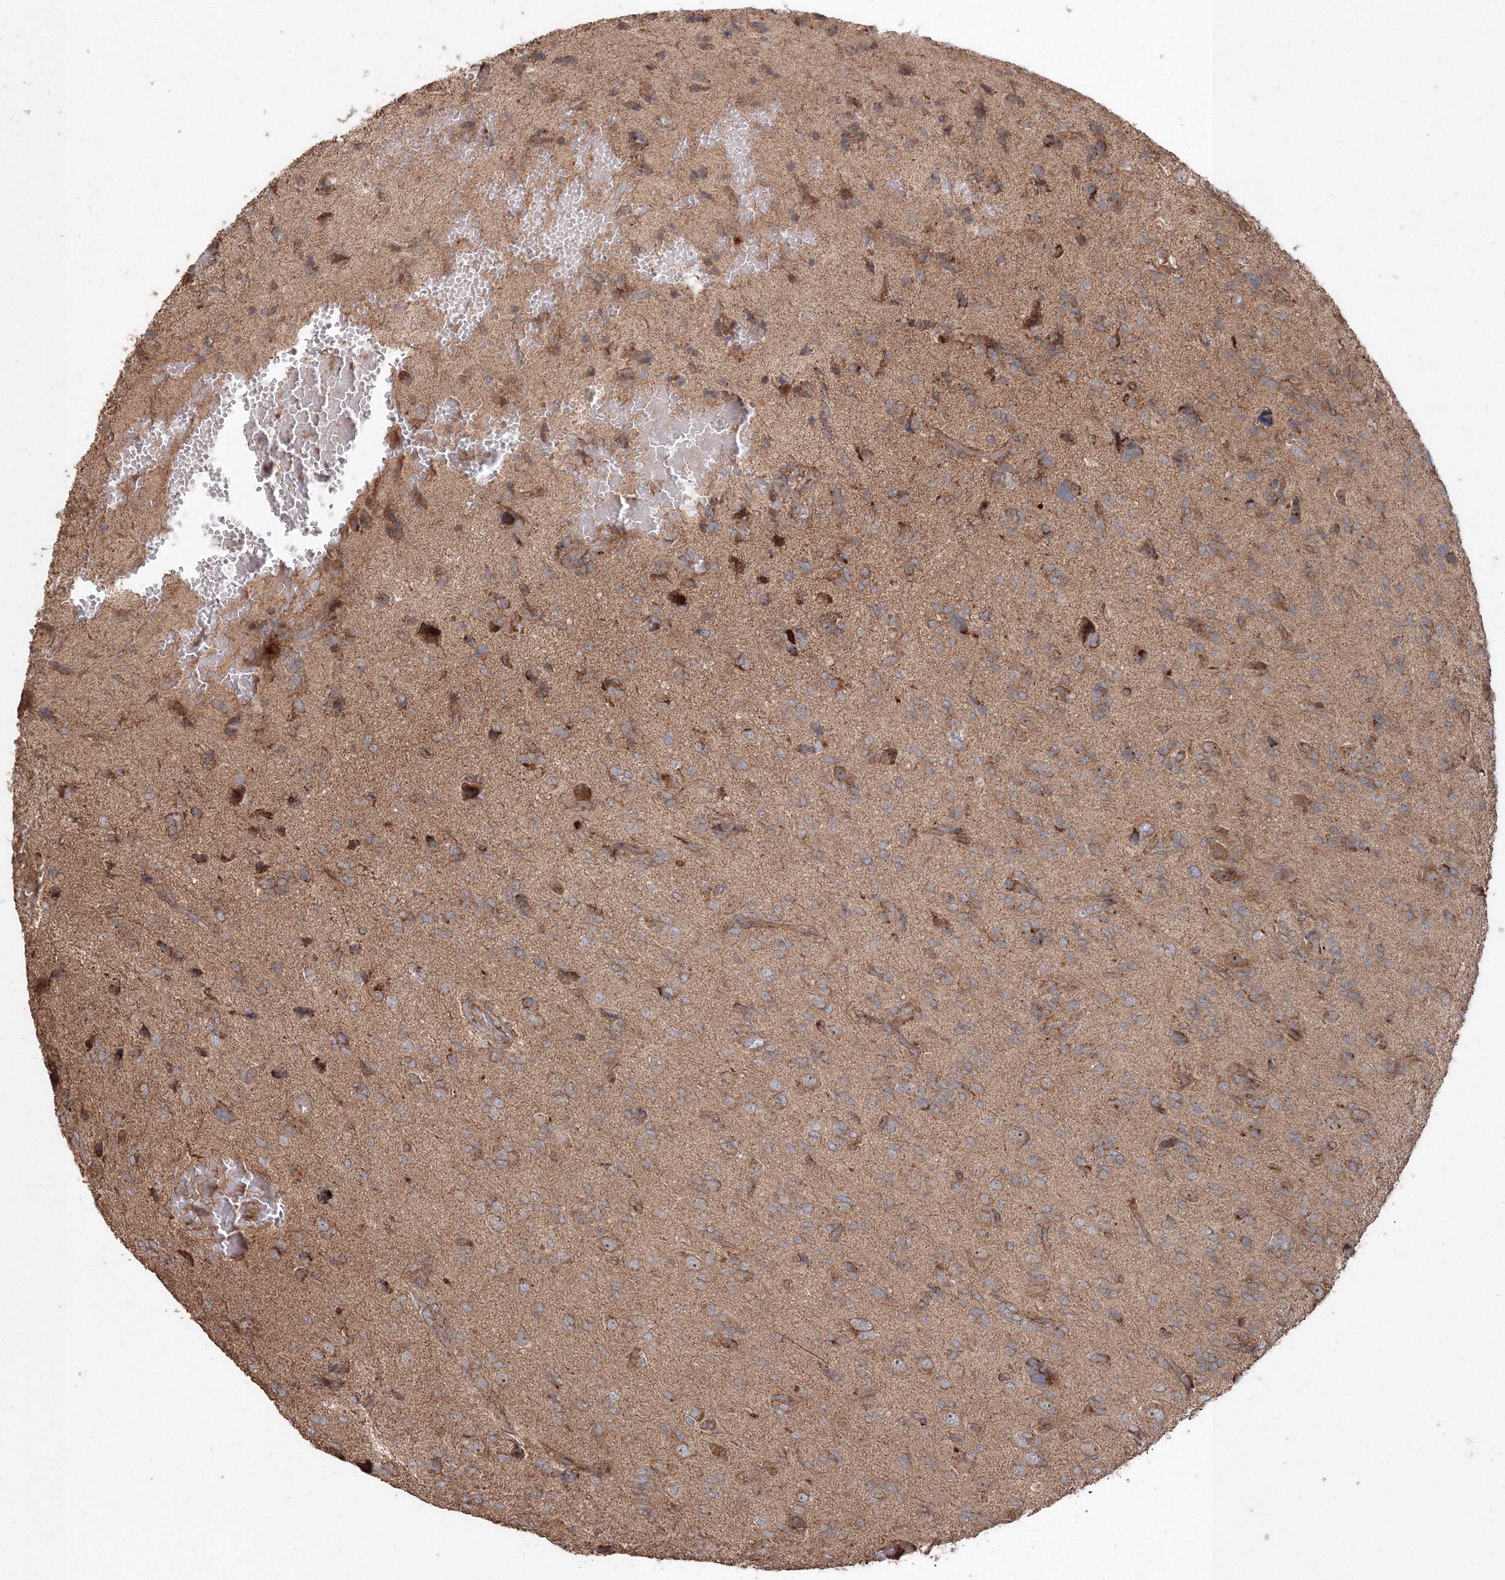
{"staining": {"intensity": "weak", "quantity": "25%-75%", "location": "cytoplasmic/membranous"}, "tissue": "glioma", "cell_type": "Tumor cells", "image_type": "cancer", "snomed": [{"axis": "morphology", "description": "Glioma, malignant, High grade"}, {"axis": "topography", "description": "Brain"}], "caption": "This photomicrograph displays IHC staining of human glioma, with low weak cytoplasmic/membranous staining in about 25%-75% of tumor cells.", "gene": "ANAPC16", "patient": {"sex": "female", "age": 59}}